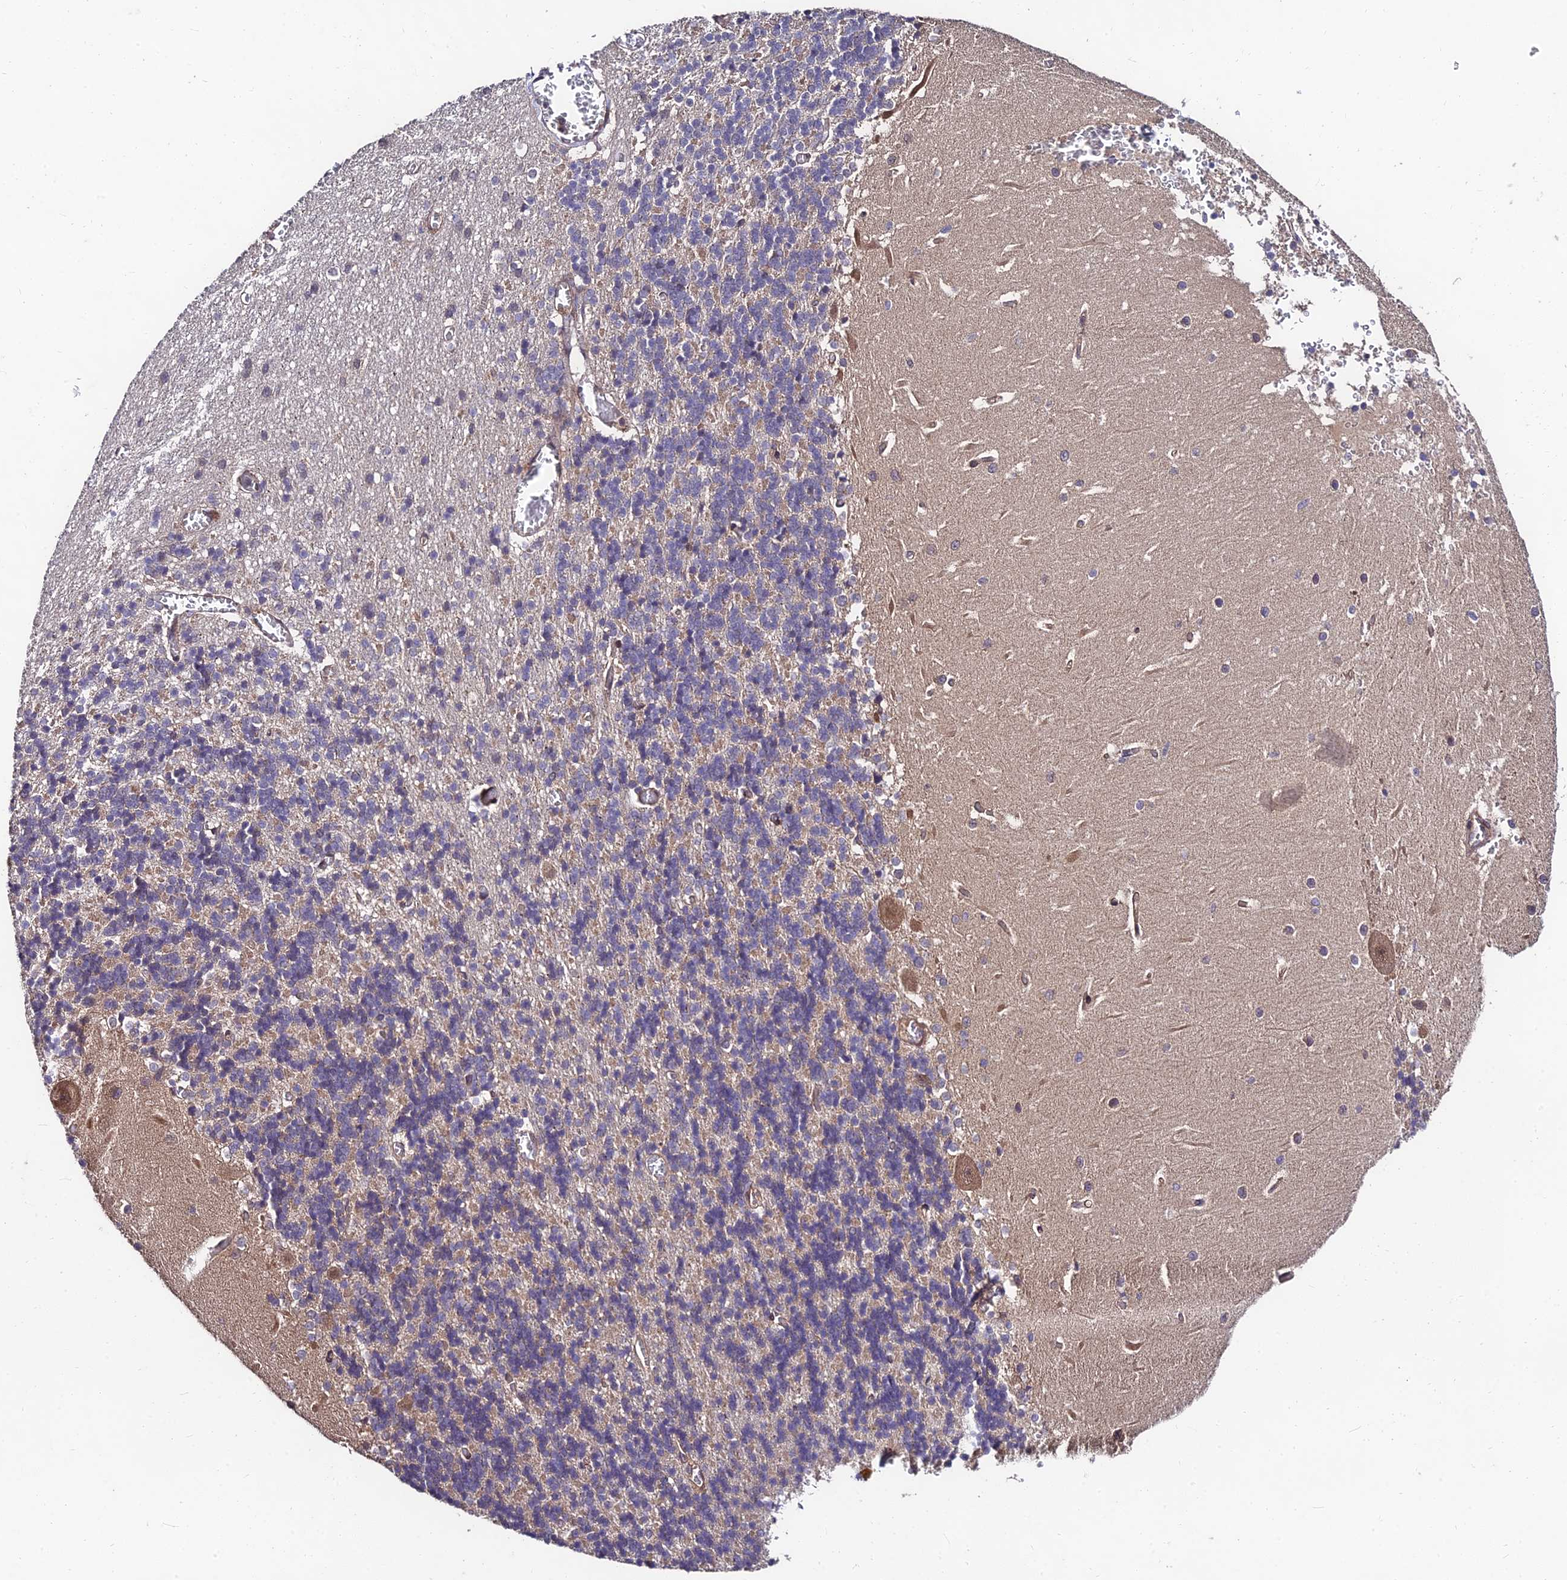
{"staining": {"intensity": "weak", "quantity": "25%-75%", "location": "cytoplasmic/membranous"}, "tissue": "cerebellum", "cell_type": "Cells in granular layer", "image_type": "normal", "snomed": [{"axis": "morphology", "description": "Normal tissue, NOS"}, {"axis": "topography", "description": "Cerebellum"}], "caption": "Unremarkable cerebellum reveals weak cytoplasmic/membranous staining in about 25%-75% of cells in granular layer, visualized by immunohistochemistry. (DAB IHC, brown staining for protein, blue staining for nuclei).", "gene": "MKKS", "patient": {"sex": "male", "age": 37}}